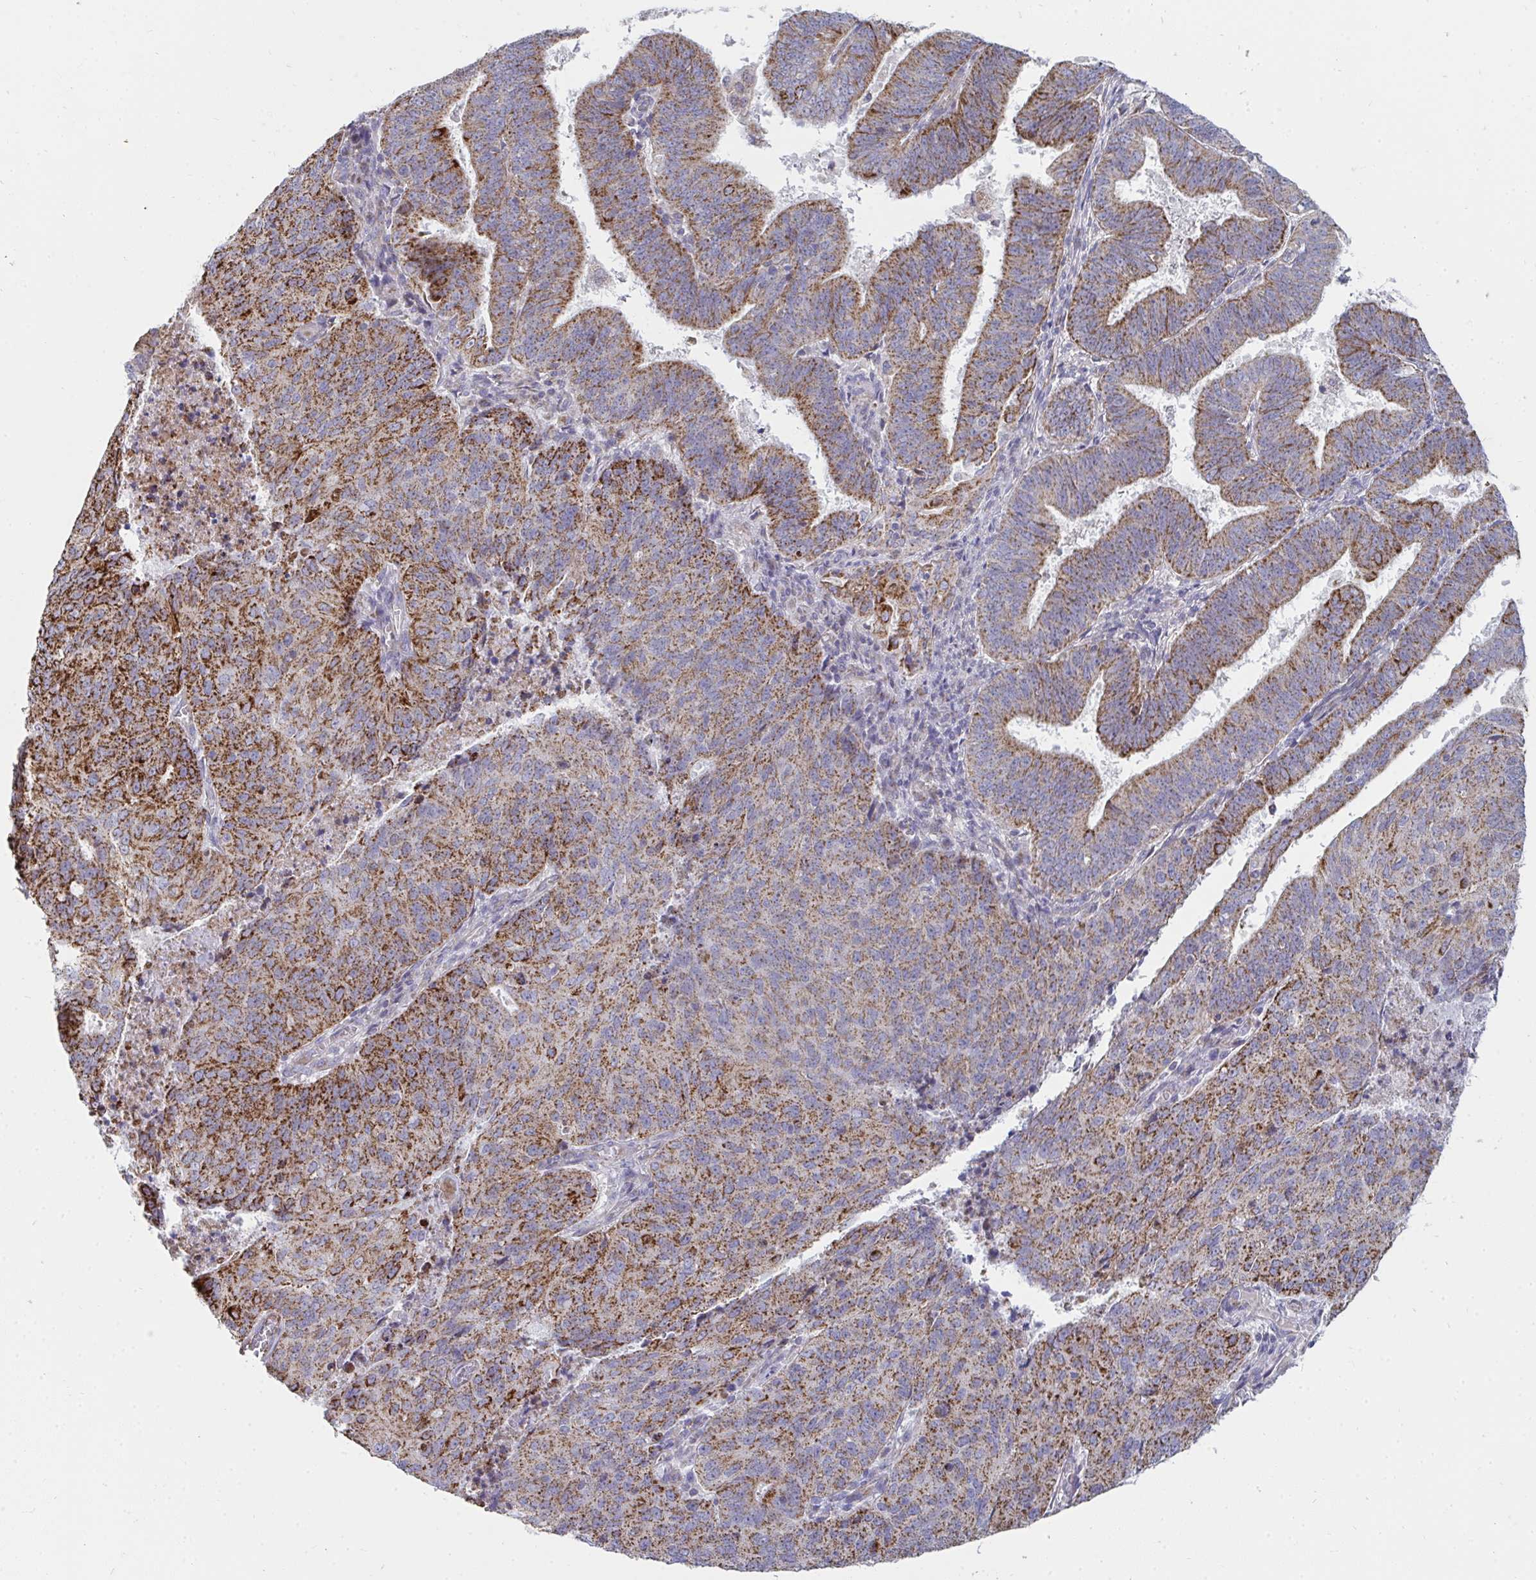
{"staining": {"intensity": "moderate", "quantity": ">75%", "location": "cytoplasmic/membranous"}, "tissue": "endometrial cancer", "cell_type": "Tumor cells", "image_type": "cancer", "snomed": [{"axis": "morphology", "description": "Adenocarcinoma, NOS"}, {"axis": "topography", "description": "Endometrium"}], "caption": "Human endometrial cancer stained with a brown dye exhibits moderate cytoplasmic/membranous positive expression in about >75% of tumor cells.", "gene": "FAHD1", "patient": {"sex": "female", "age": 82}}